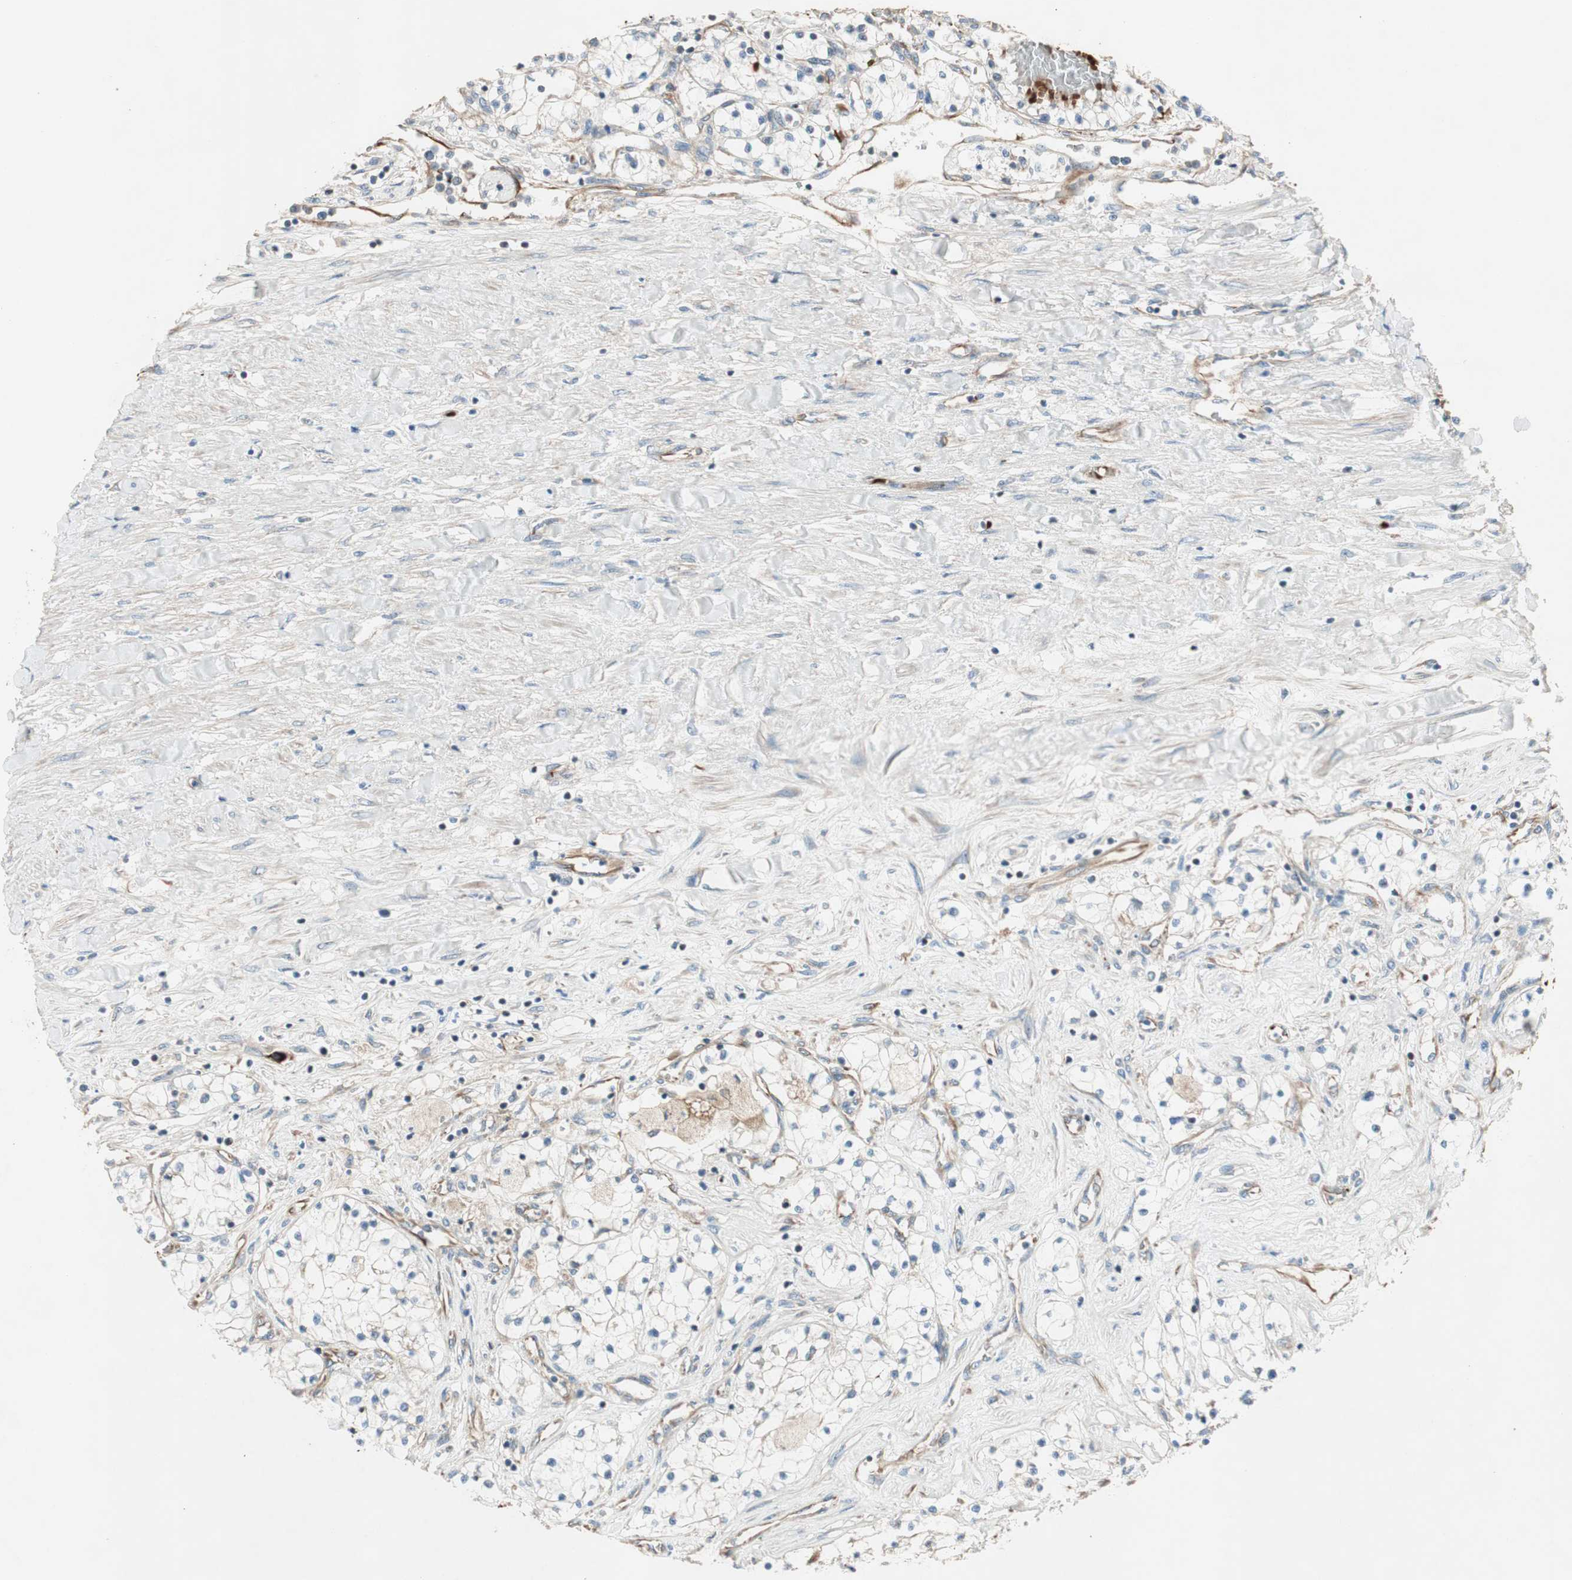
{"staining": {"intensity": "negative", "quantity": "none", "location": "none"}, "tissue": "renal cancer", "cell_type": "Tumor cells", "image_type": "cancer", "snomed": [{"axis": "morphology", "description": "Adenocarcinoma, NOS"}, {"axis": "topography", "description": "Kidney"}], "caption": "High magnification brightfield microscopy of renal adenocarcinoma stained with DAB (3,3'-diaminobenzidine) (brown) and counterstained with hematoxylin (blue): tumor cells show no significant staining.", "gene": "SRCIN1", "patient": {"sex": "male", "age": 68}}